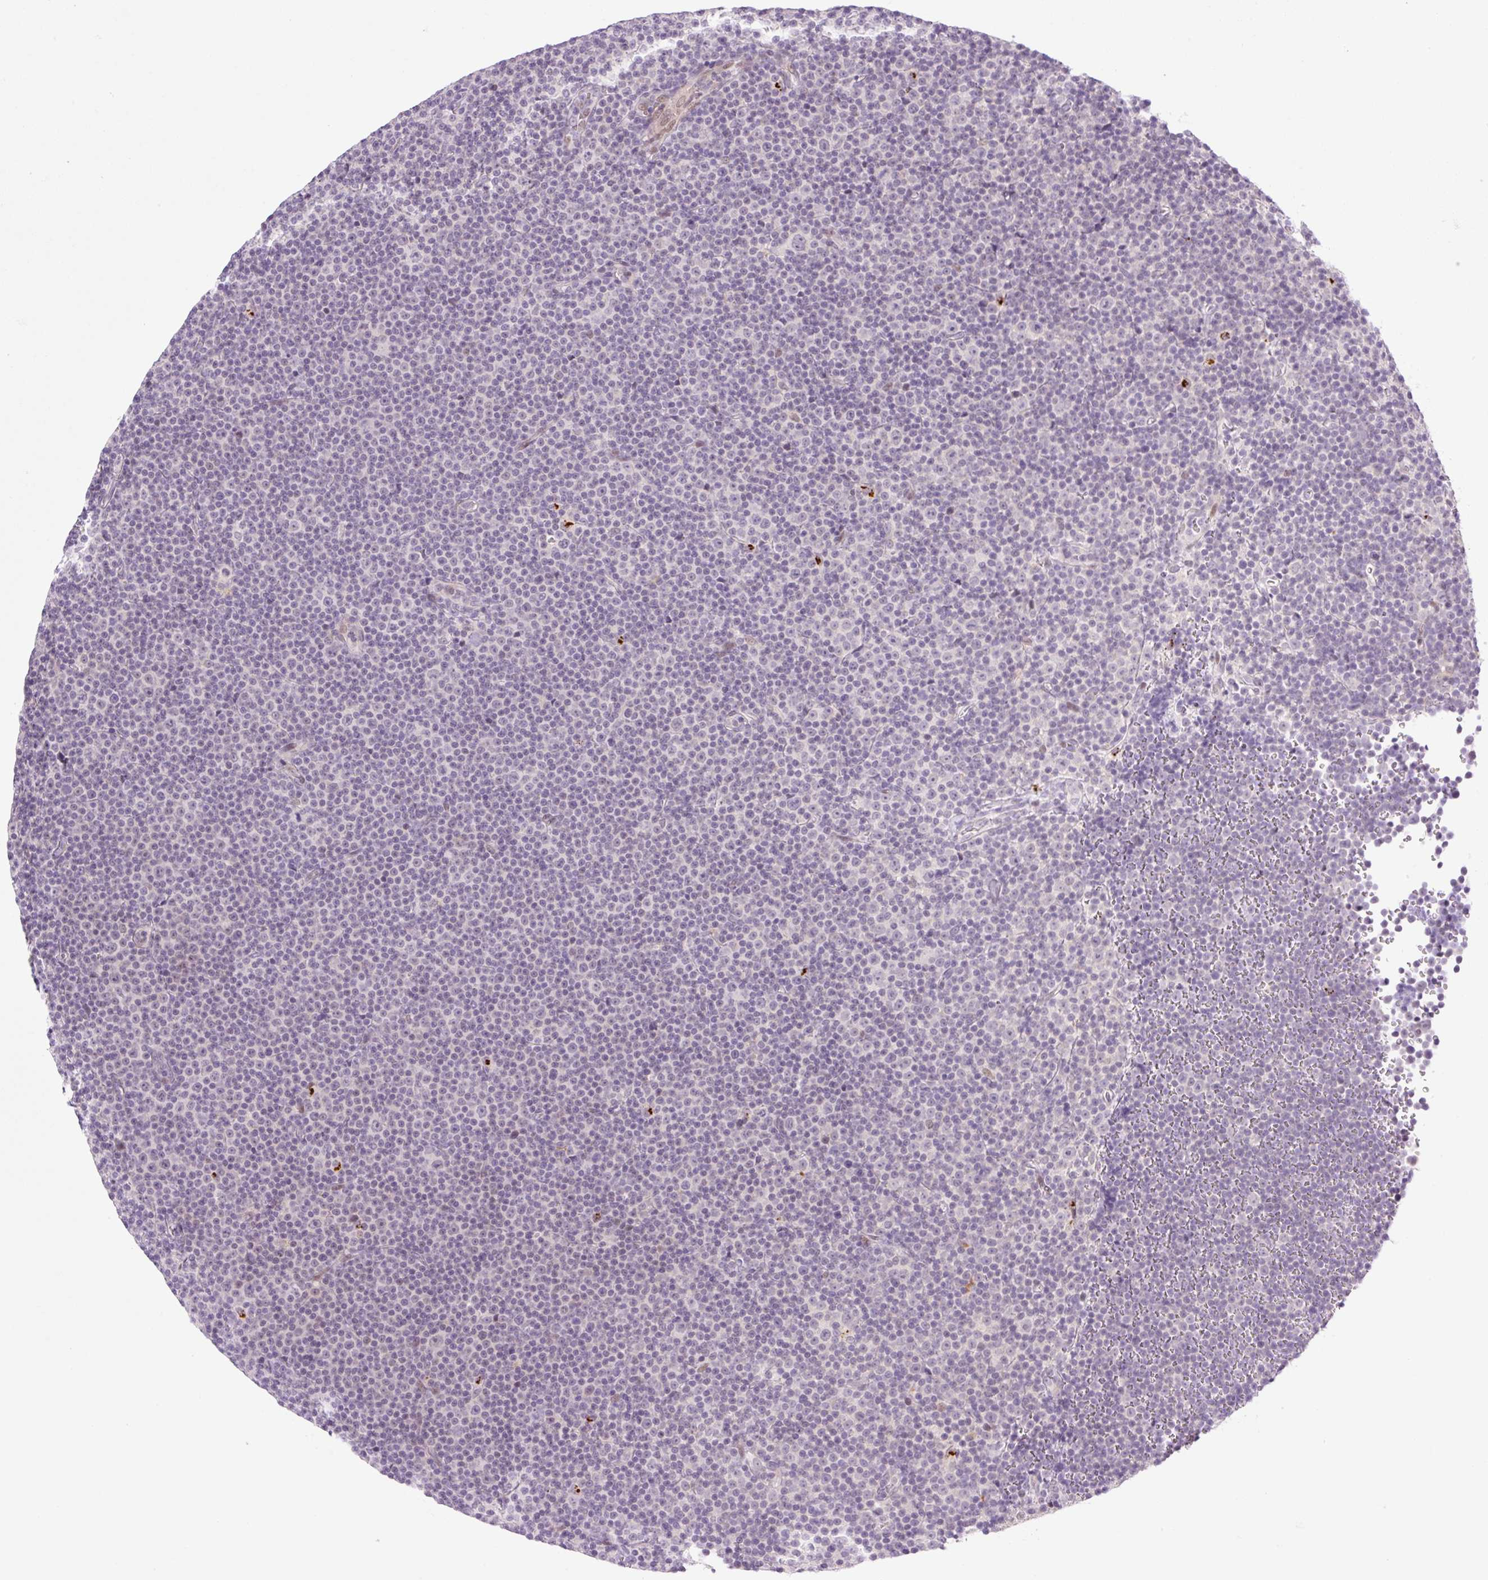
{"staining": {"intensity": "negative", "quantity": "none", "location": "none"}, "tissue": "lymphoma", "cell_type": "Tumor cells", "image_type": "cancer", "snomed": [{"axis": "morphology", "description": "Malignant lymphoma, non-Hodgkin's type, Low grade"}, {"axis": "topography", "description": "Lymph node"}], "caption": "Tumor cells show no significant staining in malignant lymphoma, non-Hodgkin's type (low-grade).", "gene": "SPRYD4", "patient": {"sex": "female", "age": 67}}